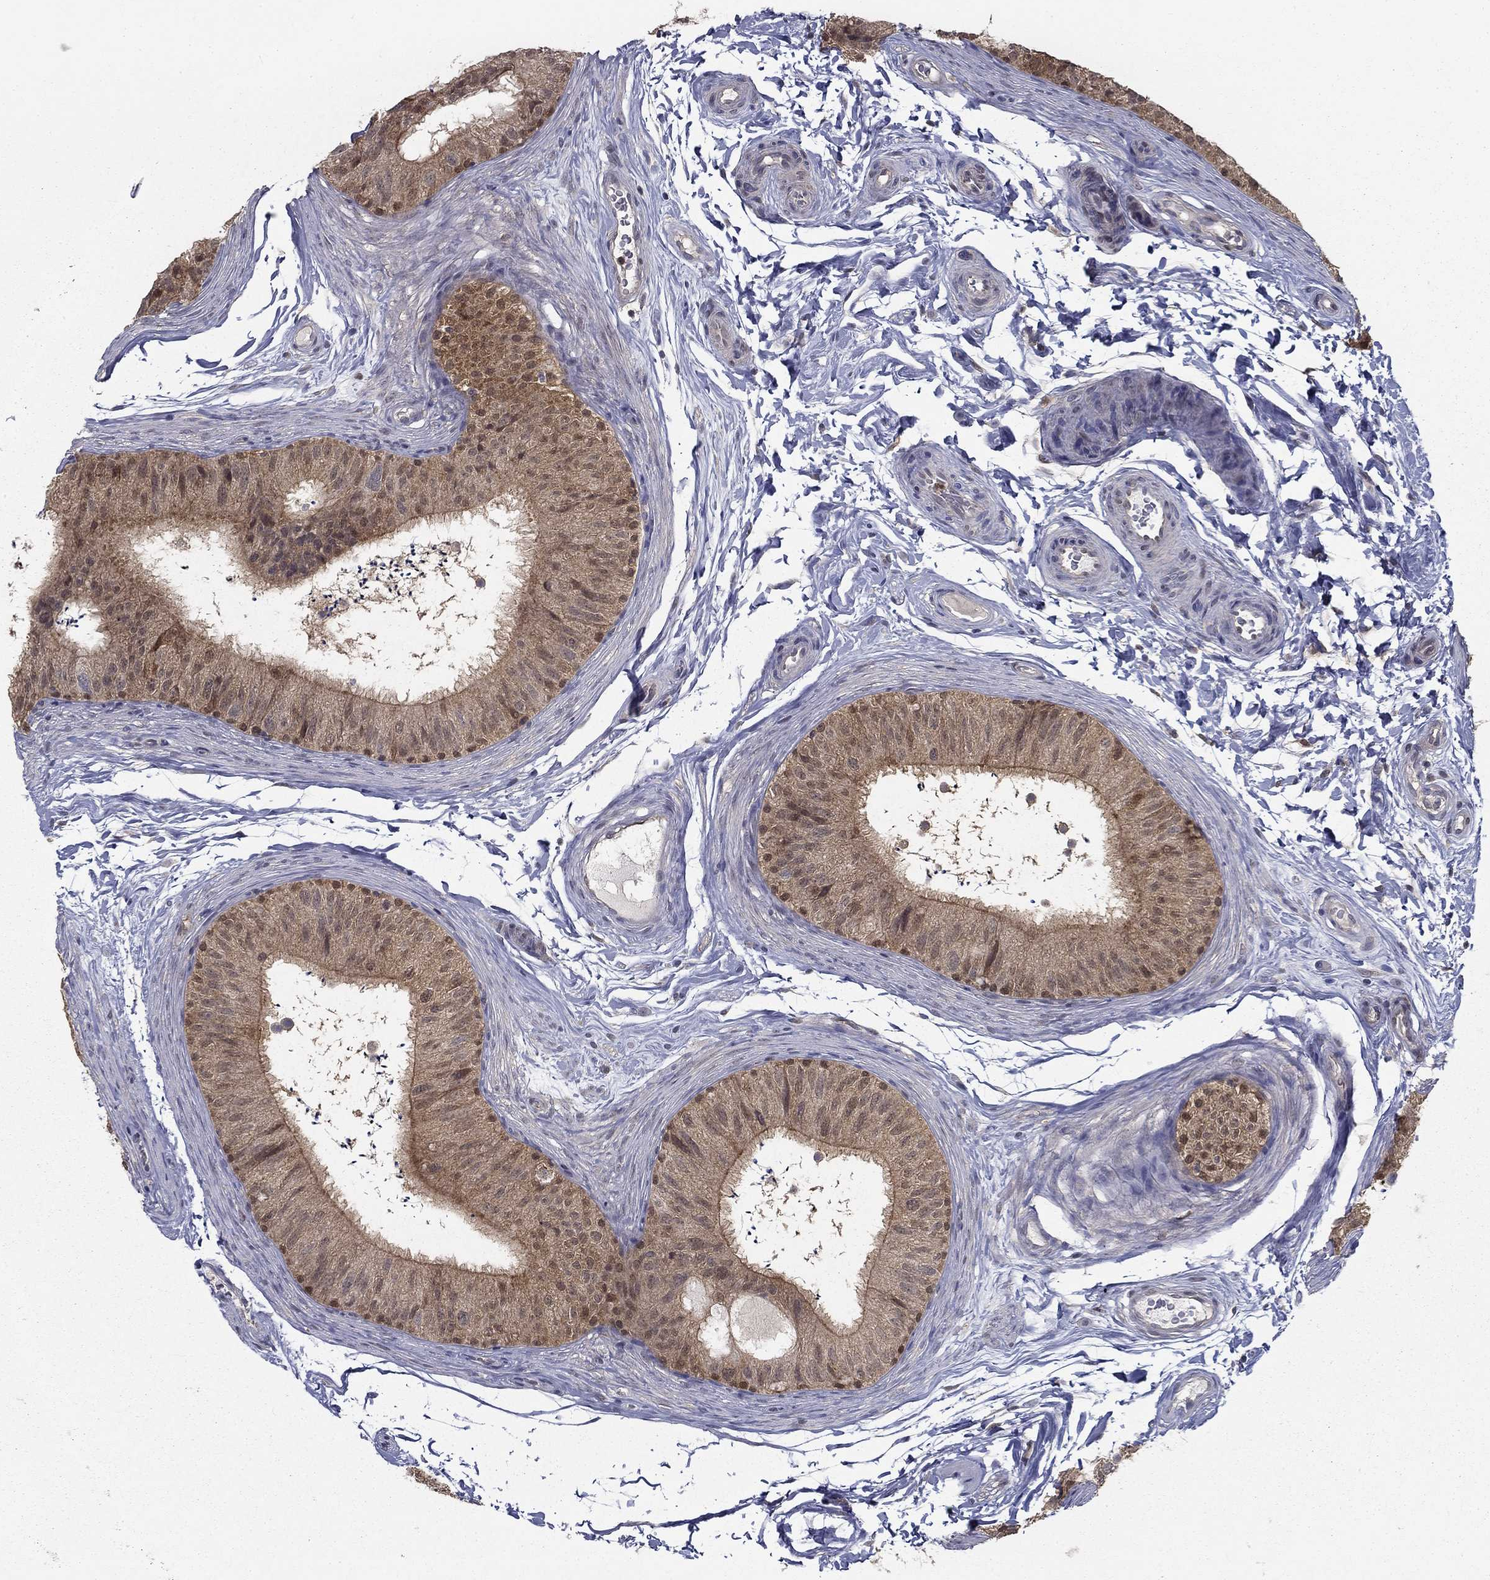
{"staining": {"intensity": "moderate", "quantity": "<25%", "location": "nuclear"}, "tissue": "epididymis", "cell_type": "Glandular cells", "image_type": "normal", "snomed": [{"axis": "morphology", "description": "Normal tissue, NOS"}, {"axis": "topography", "description": "Epididymis"}], "caption": "Immunohistochemical staining of benign epididymis displays <25% levels of moderate nuclear protein positivity in approximately <25% of glandular cells.", "gene": "NIT2", "patient": {"sex": "male", "age": 32}}